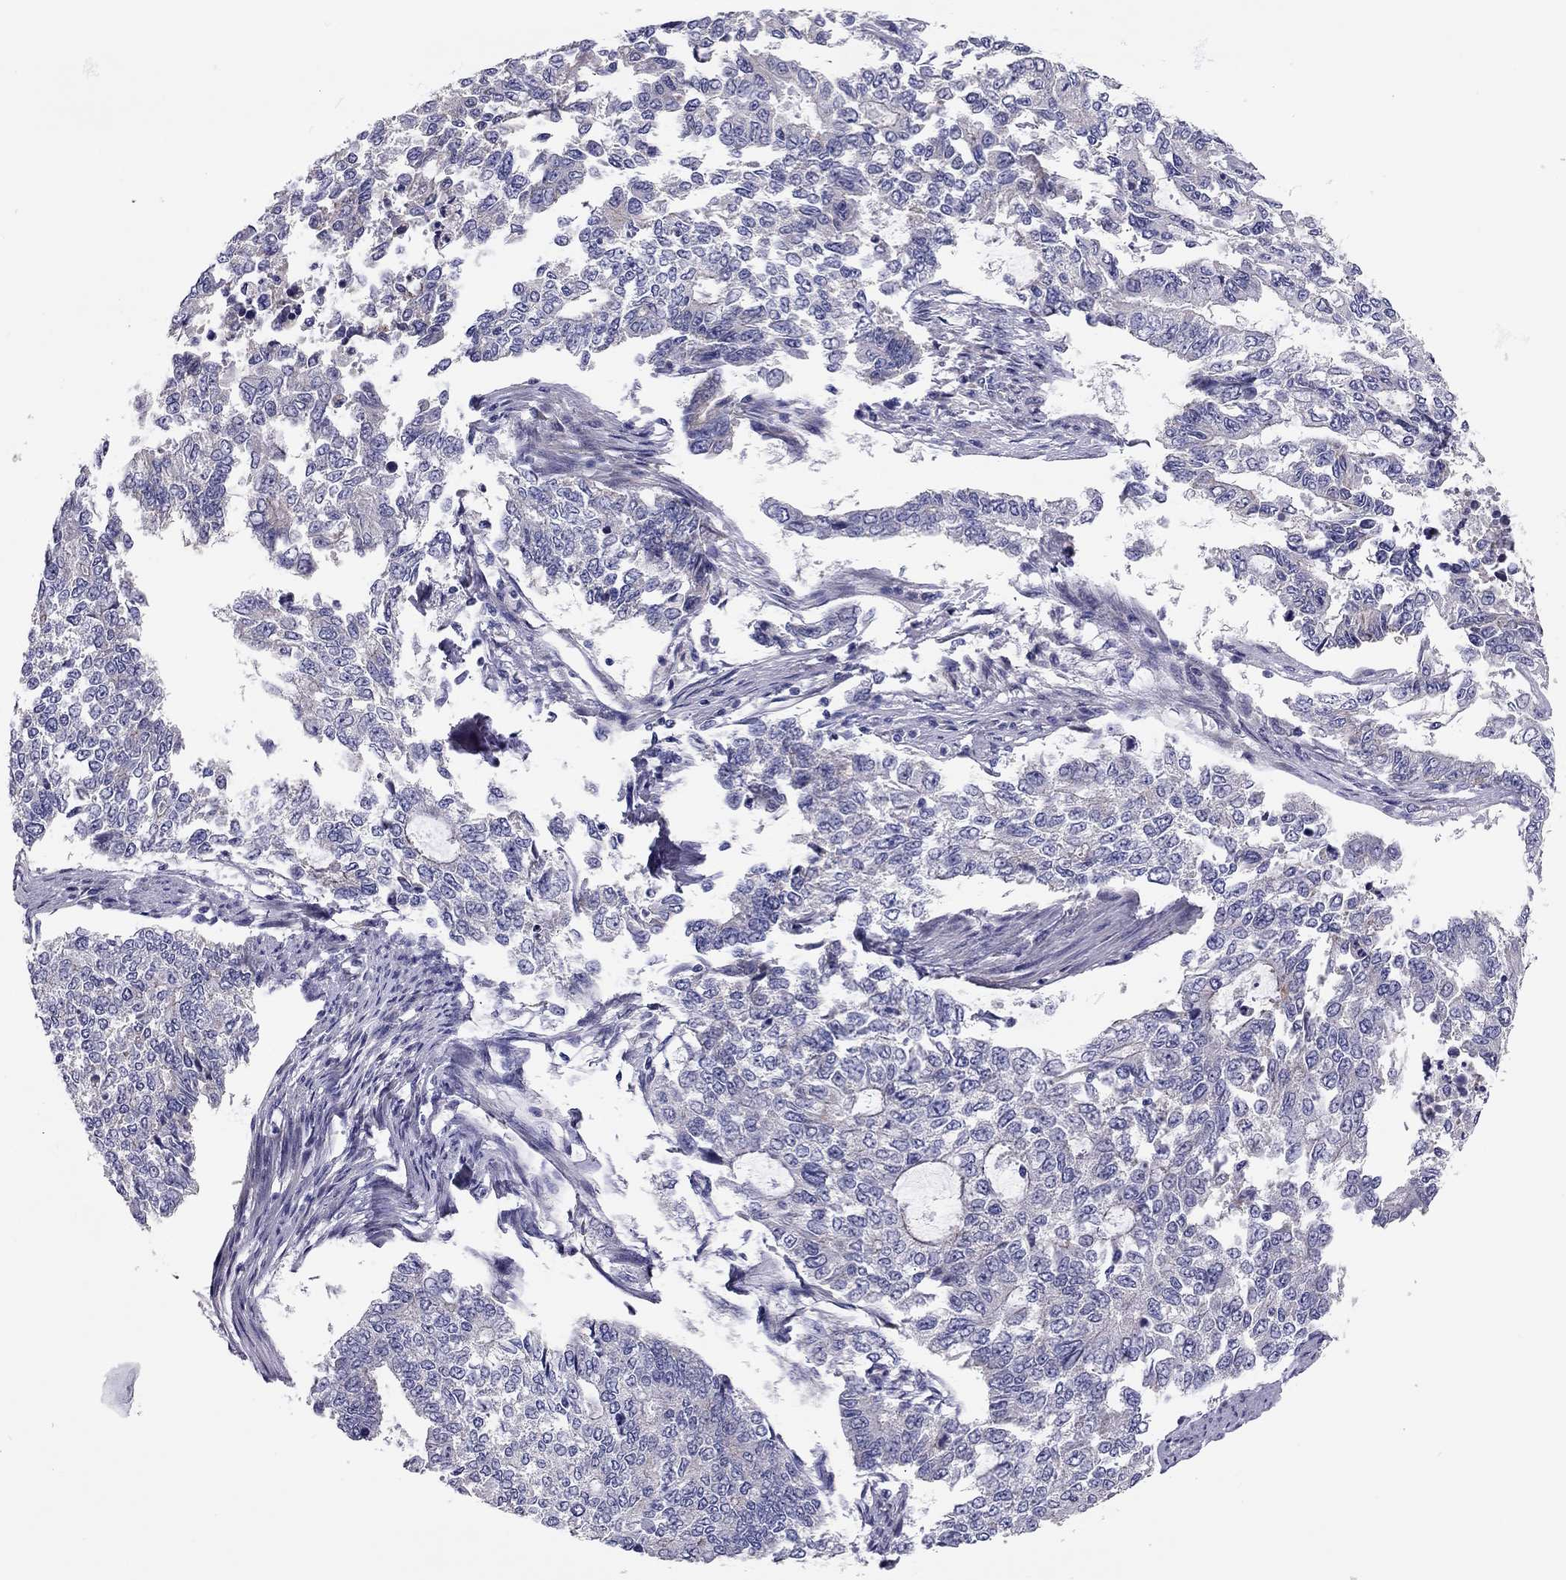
{"staining": {"intensity": "negative", "quantity": "none", "location": "none"}, "tissue": "endometrial cancer", "cell_type": "Tumor cells", "image_type": "cancer", "snomed": [{"axis": "morphology", "description": "Adenocarcinoma, NOS"}, {"axis": "topography", "description": "Uterus"}], "caption": "The micrograph exhibits no staining of tumor cells in endometrial cancer.", "gene": "SCARB1", "patient": {"sex": "female", "age": 59}}